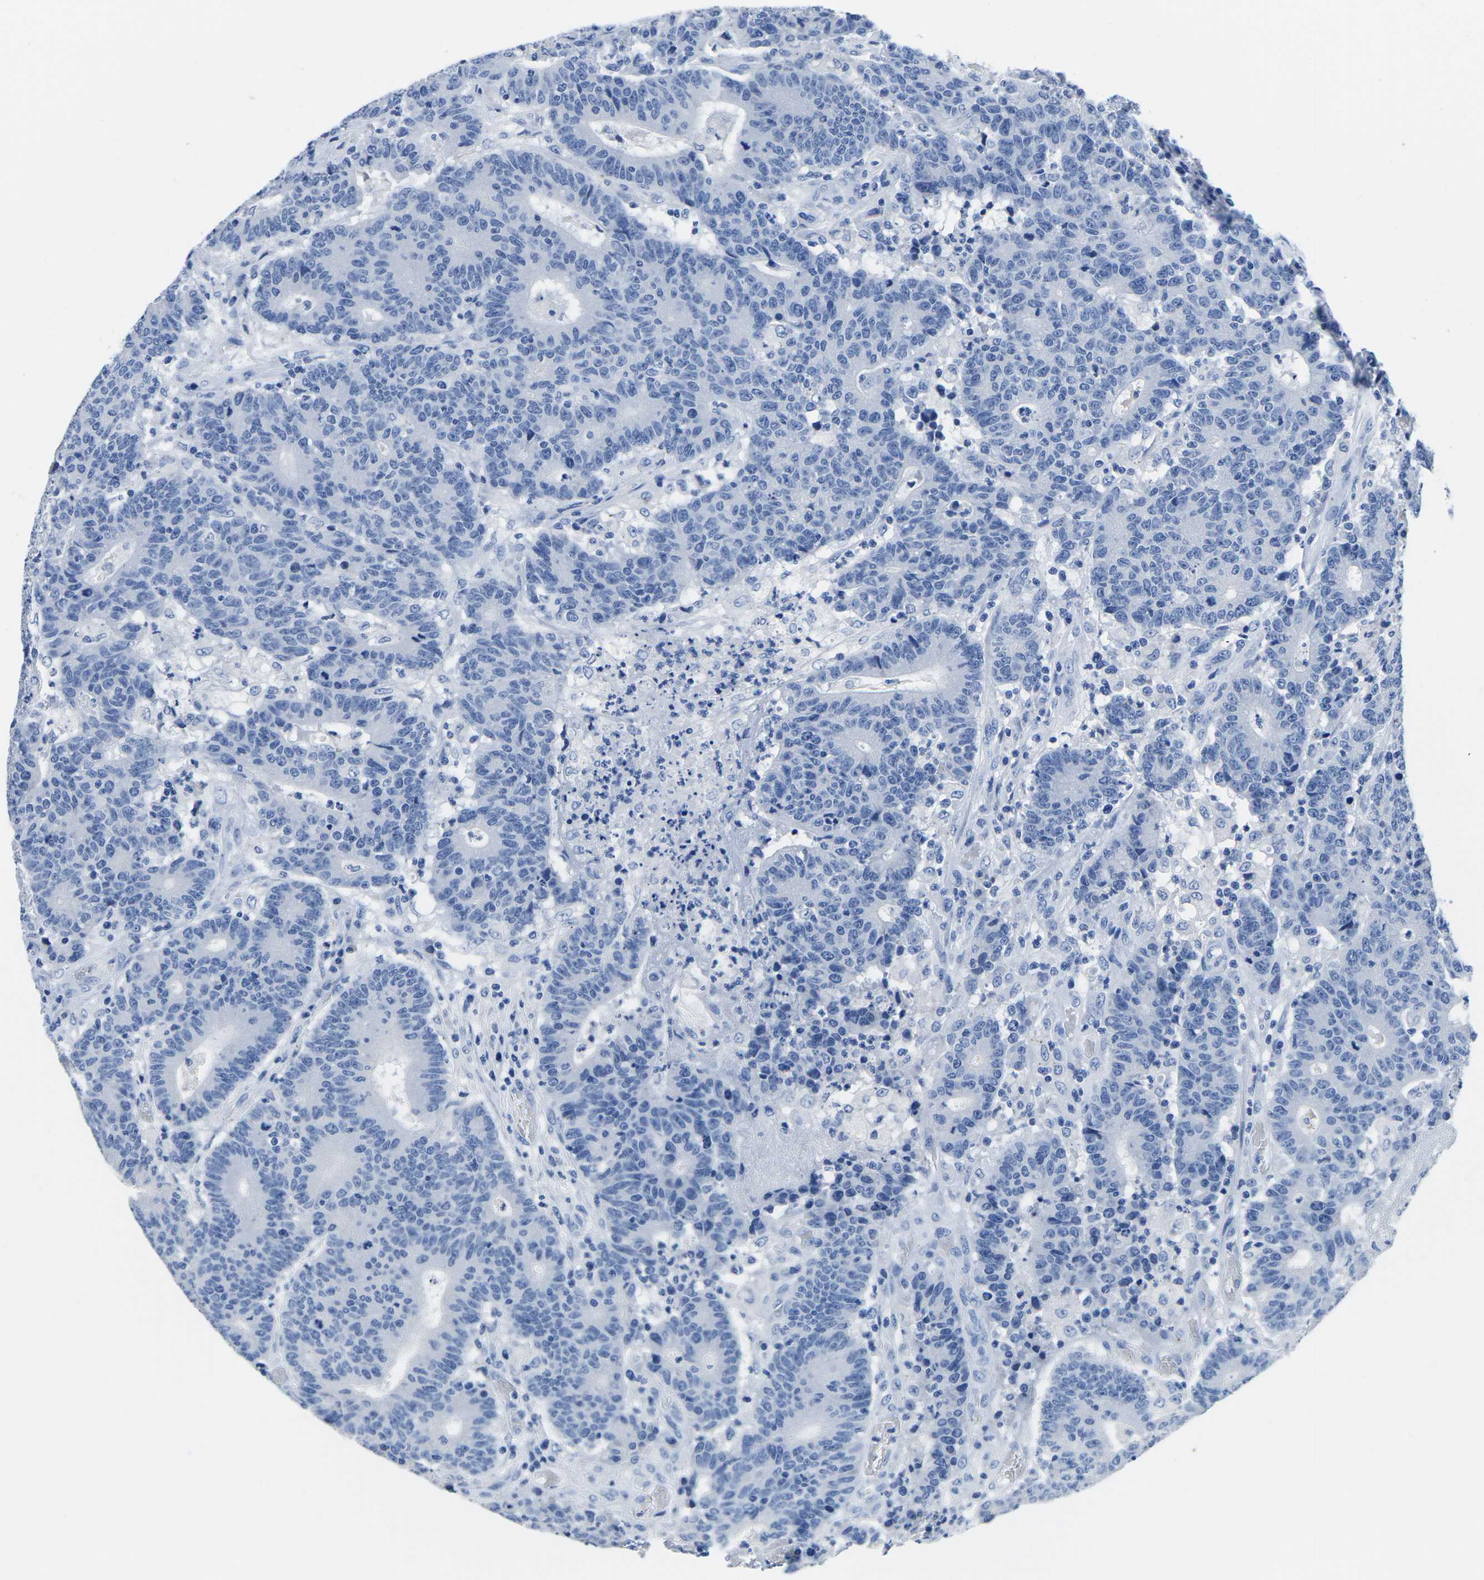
{"staining": {"intensity": "negative", "quantity": "none", "location": "none"}, "tissue": "colorectal cancer", "cell_type": "Tumor cells", "image_type": "cancer", "snomed": [{"axis": "morphology", "description": "Normal tissue, NOS"}, {"axis": "morphology", "description": "Adenocarcinoma, NOS"}, {"axis": "topography", "description": "Colon"}], "caption": "This is an immunohistochemistry image of human adenocarcinoma (colorectal). There is no expression in tumor cells.", "gene": "CYP1A2", "patient": {"sex": "female", "age": 75}}